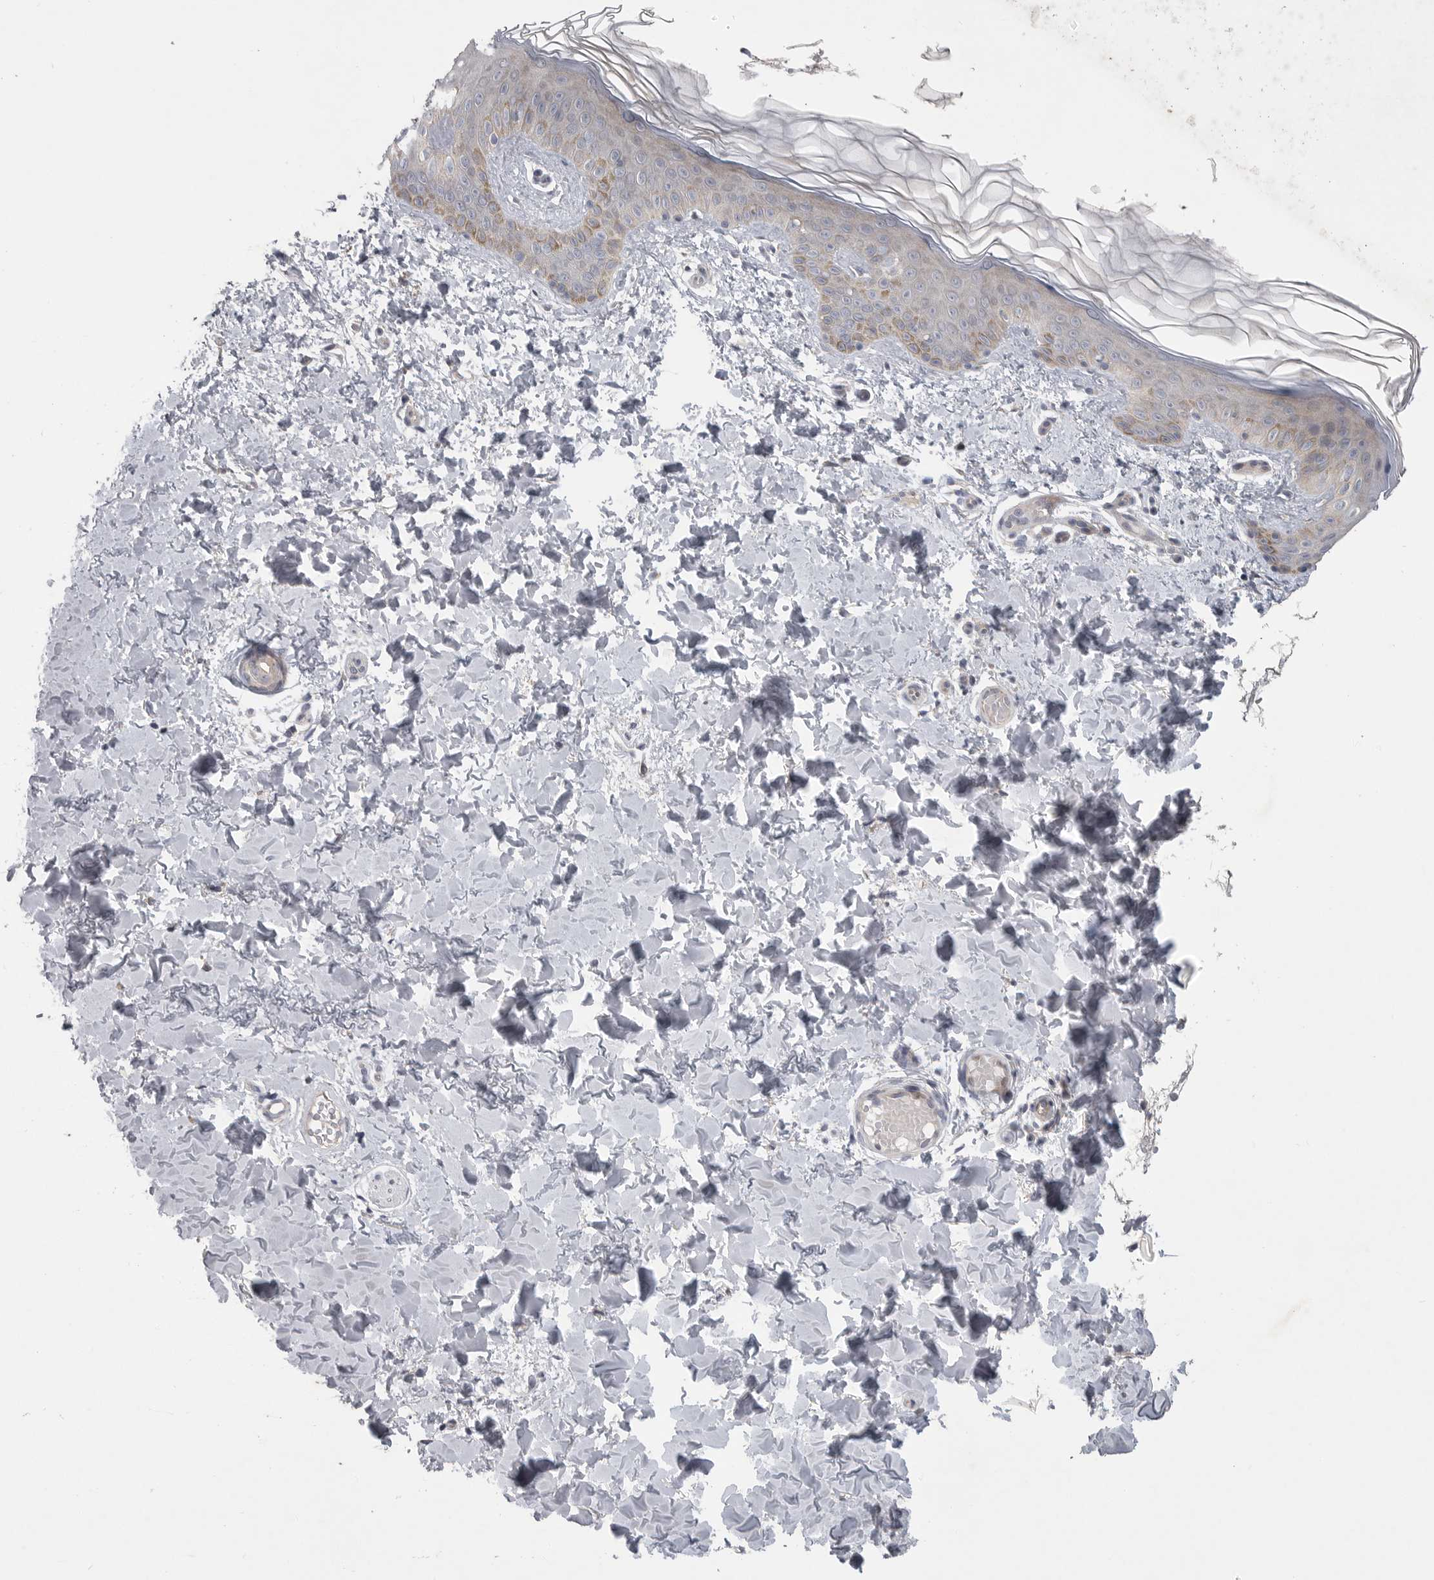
{"staining": {"intensity": "negative", "quantity": "none", "location": "none"}, "tissue": "skin", "cell_type": "Fibroblasts", "image_type": "normal", "snomed": [{"axis": "morphology", "description": "Normal tissue, NOS"}, {"axis": "morphology", "description": "Neoplasm, benign, NOS"}, {"axis": "topography", "description": "Skin"}, {"axis": "topography", "description": "Soft tissue"}], "caption": "Immunohistochemistry image of normal skin: skin stained with DAB exhibits no significant protein staining in fibroblasts. (Brightfield microscopy of DAB (3,3'-diaminobenzidine) immunohistochemistry at high magnification).", "gene": "FBXO43", "patient": {"sex": "male", "age": 26}}